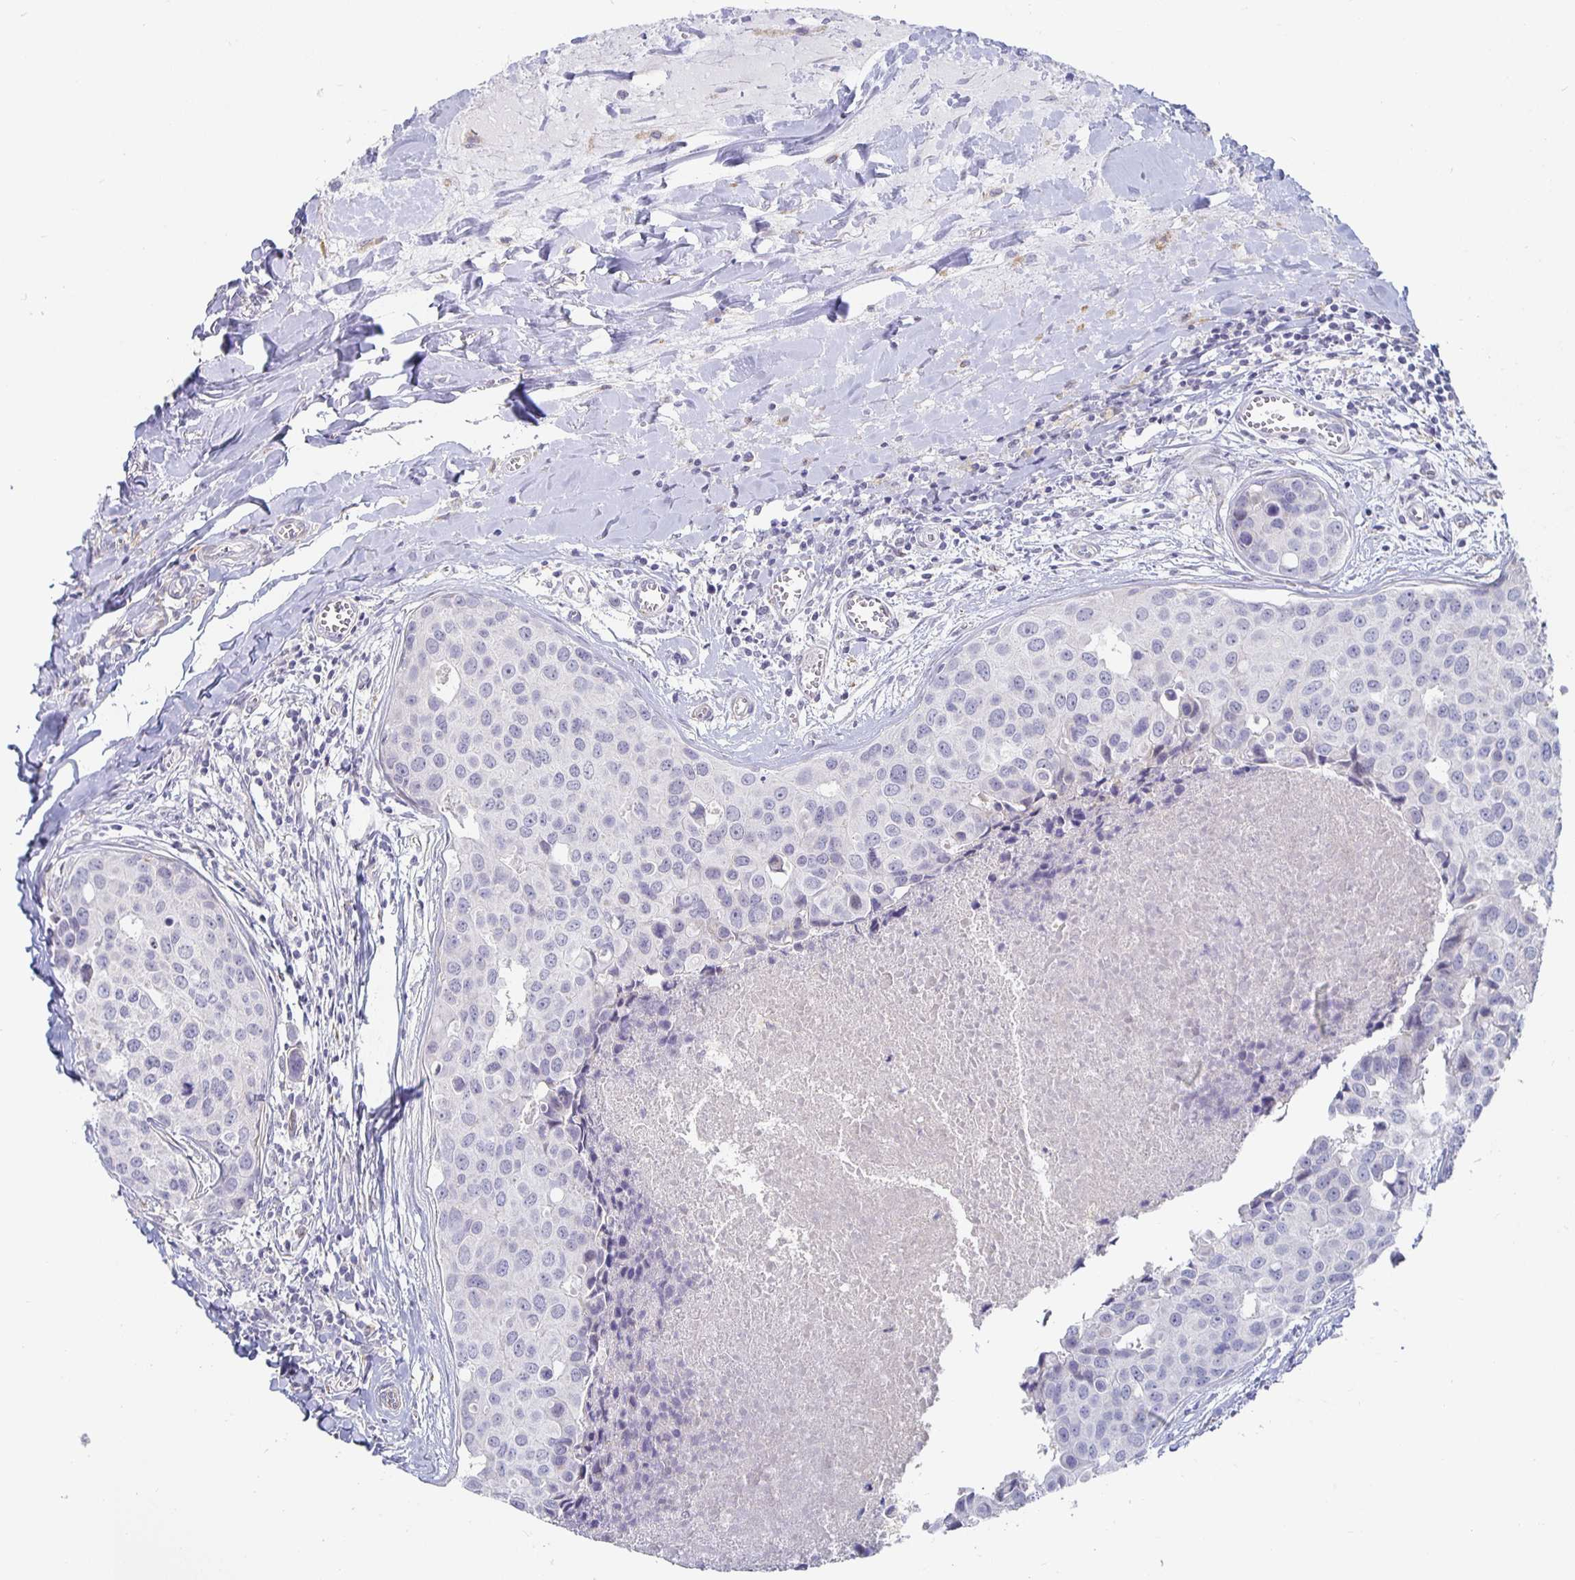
{"staining": {"intensity": "negative", "quantity": "none", "location": "none"}, "tissue": "breast cancer", "cell_type": "Tumor cells", "image_type": "cancer", "snomed": [{"axis": "morphology", "description": "Duct carcinoma"}, {"axis": "topography", "description": "Breast"}], "caption": "Immunohistochemical staining of human breast infiltrating ductal carcinoma displays no significant positivity in tumor cells.", "gene": "S100G", "patient": {"sex": "female", "age": 24}}